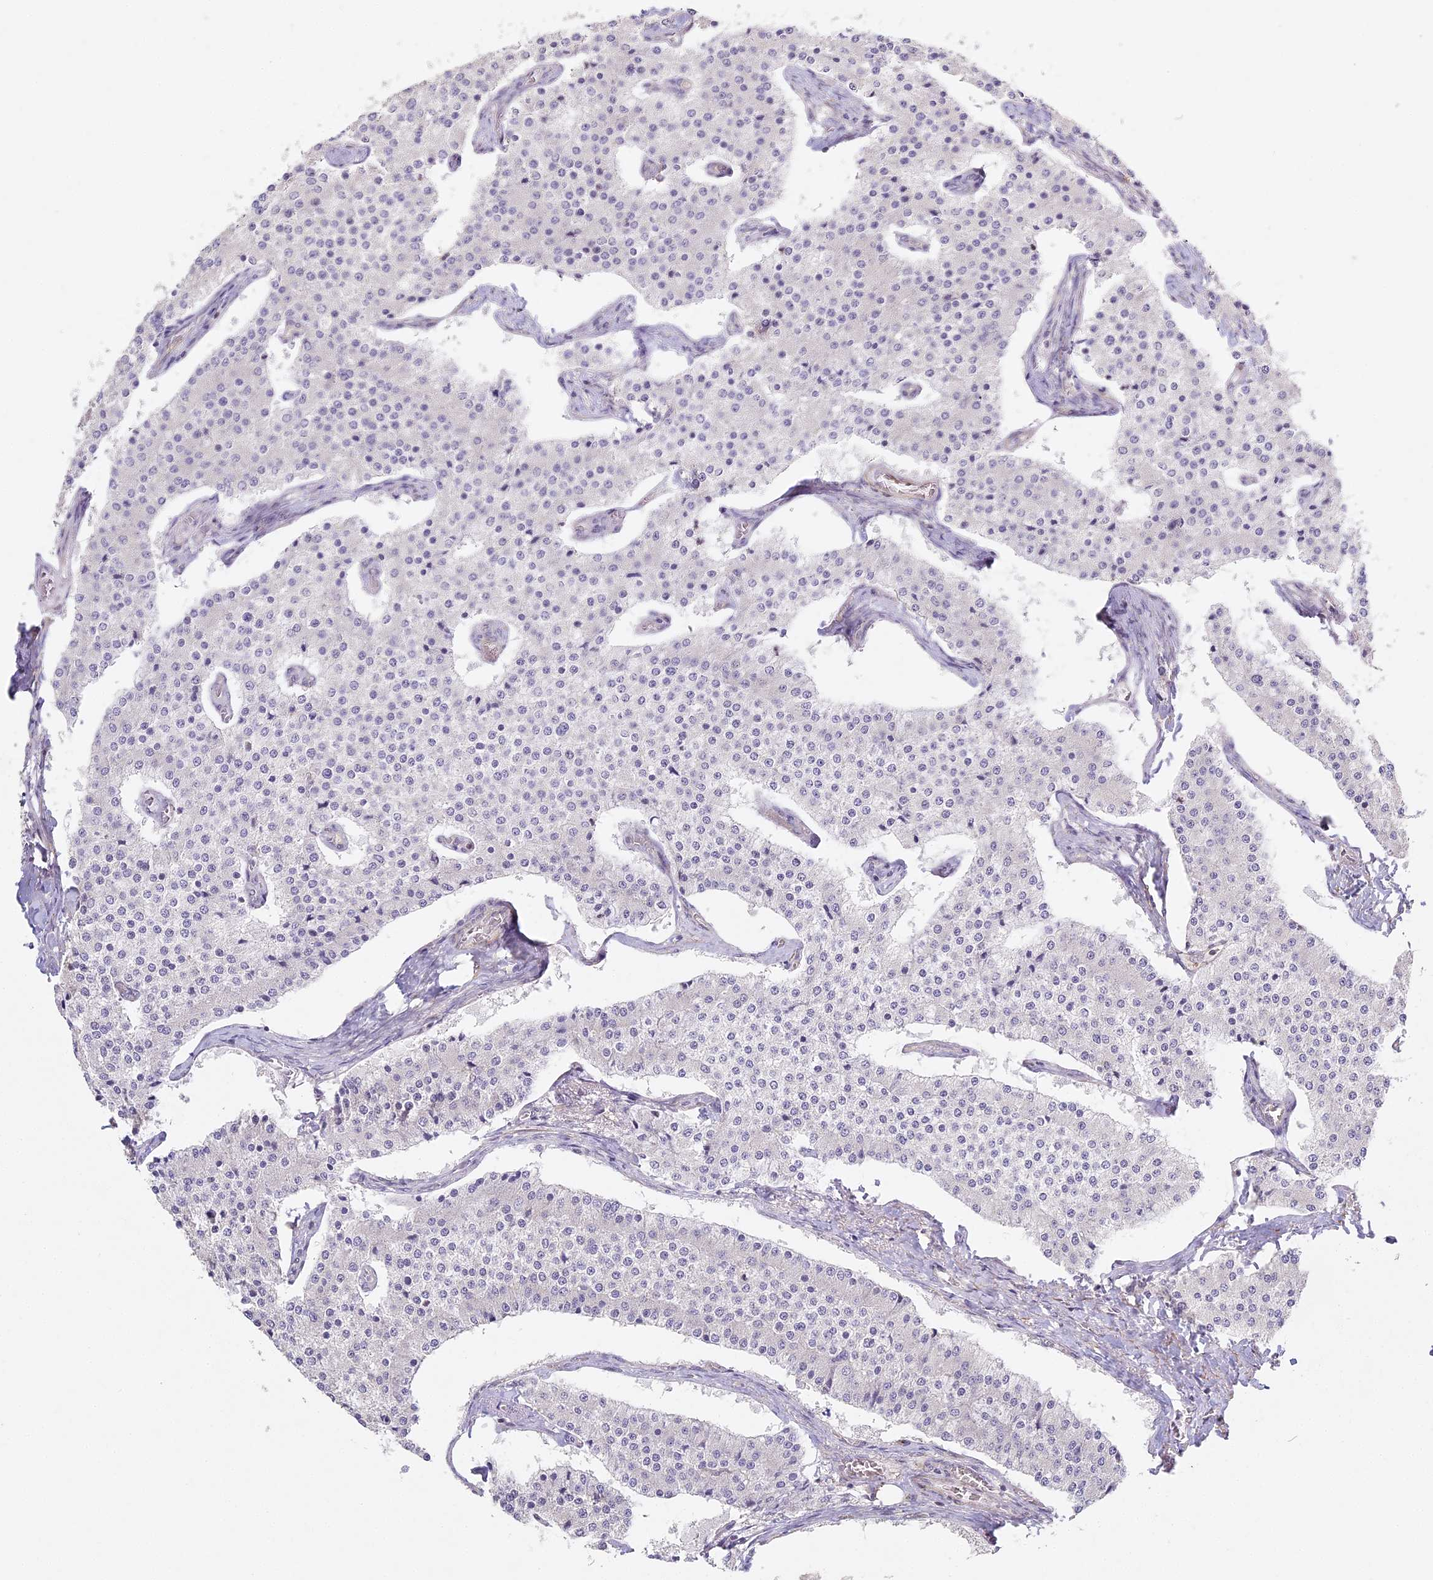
{"staining": {"intensity": "negative", "quantity": "none", "location": "none"}, "tissue": "carcinoid", "cell_type": "Tumor cells", "image_type": "cancer", "snomed": [{"axis": "morphology", "description": "Carcinoid, malignant, NOS"}, {"axis": "topography", "description": "Colon"}], "caption": "Tumor cells are negative for protein expression in human carcinoid.", "gene": "MED28", "patient": {"sex": "female", "age": 52}}